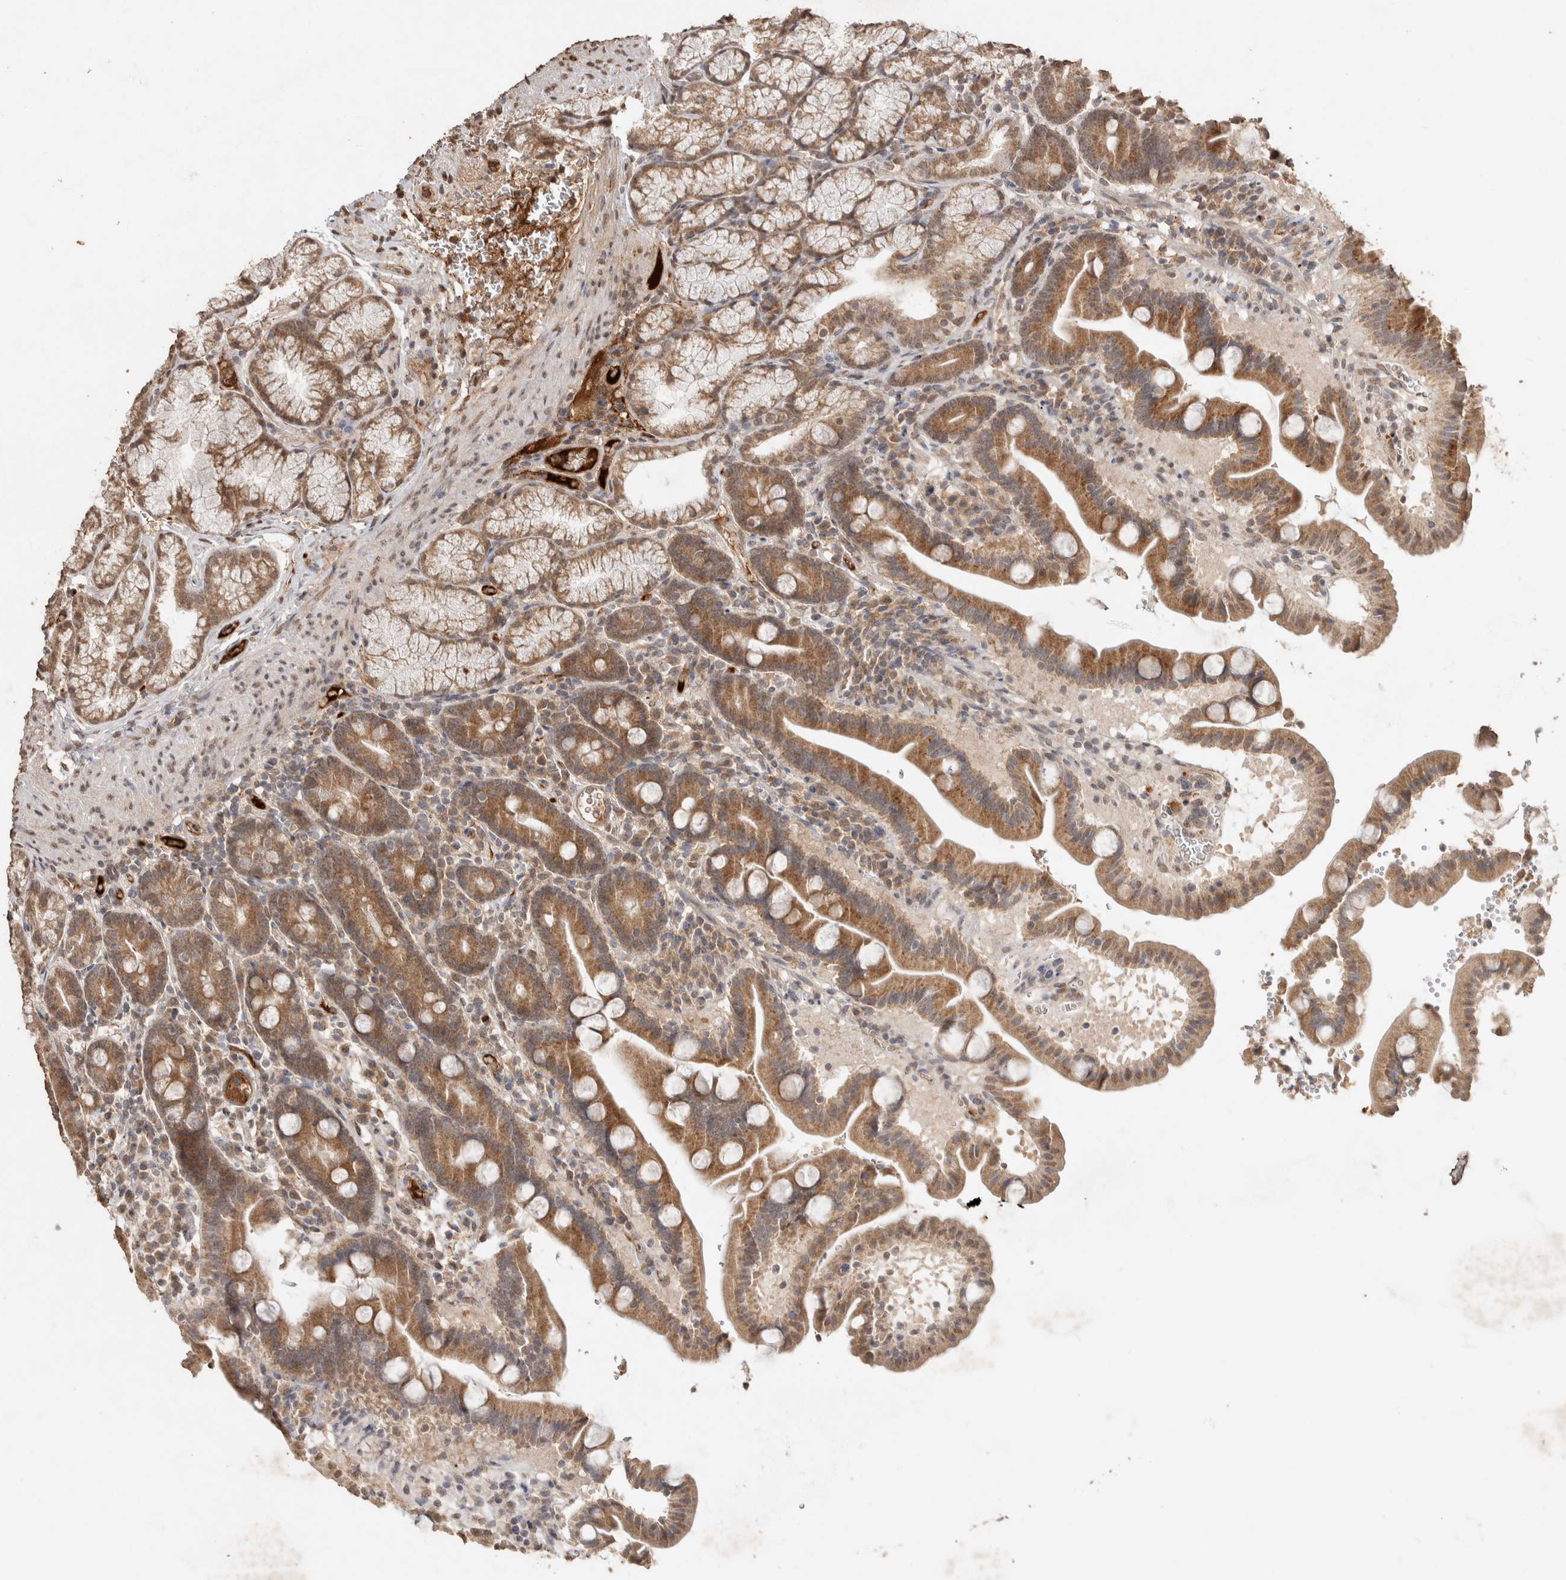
{"staining": {"intensity": "moderate", "quantity": ">75%", "location": "cytoplasmic/membranous"}, "tissue": "duodenum", "cell_type": "Glandular cells", "image_type": "normal", "snomed": [{"axis": "morphology", "description": "Normal tissue, NOS"}, {"axis": "topography", "description": "Duodenum"}], "caption": "The photomicrograph displays a brown stain indicating the presence of a protein in the cytoplasmic/membranous of glandular cells in duodenum.", "gene": "FAM3A", "patient": {"sex": "male", "age": 54}}